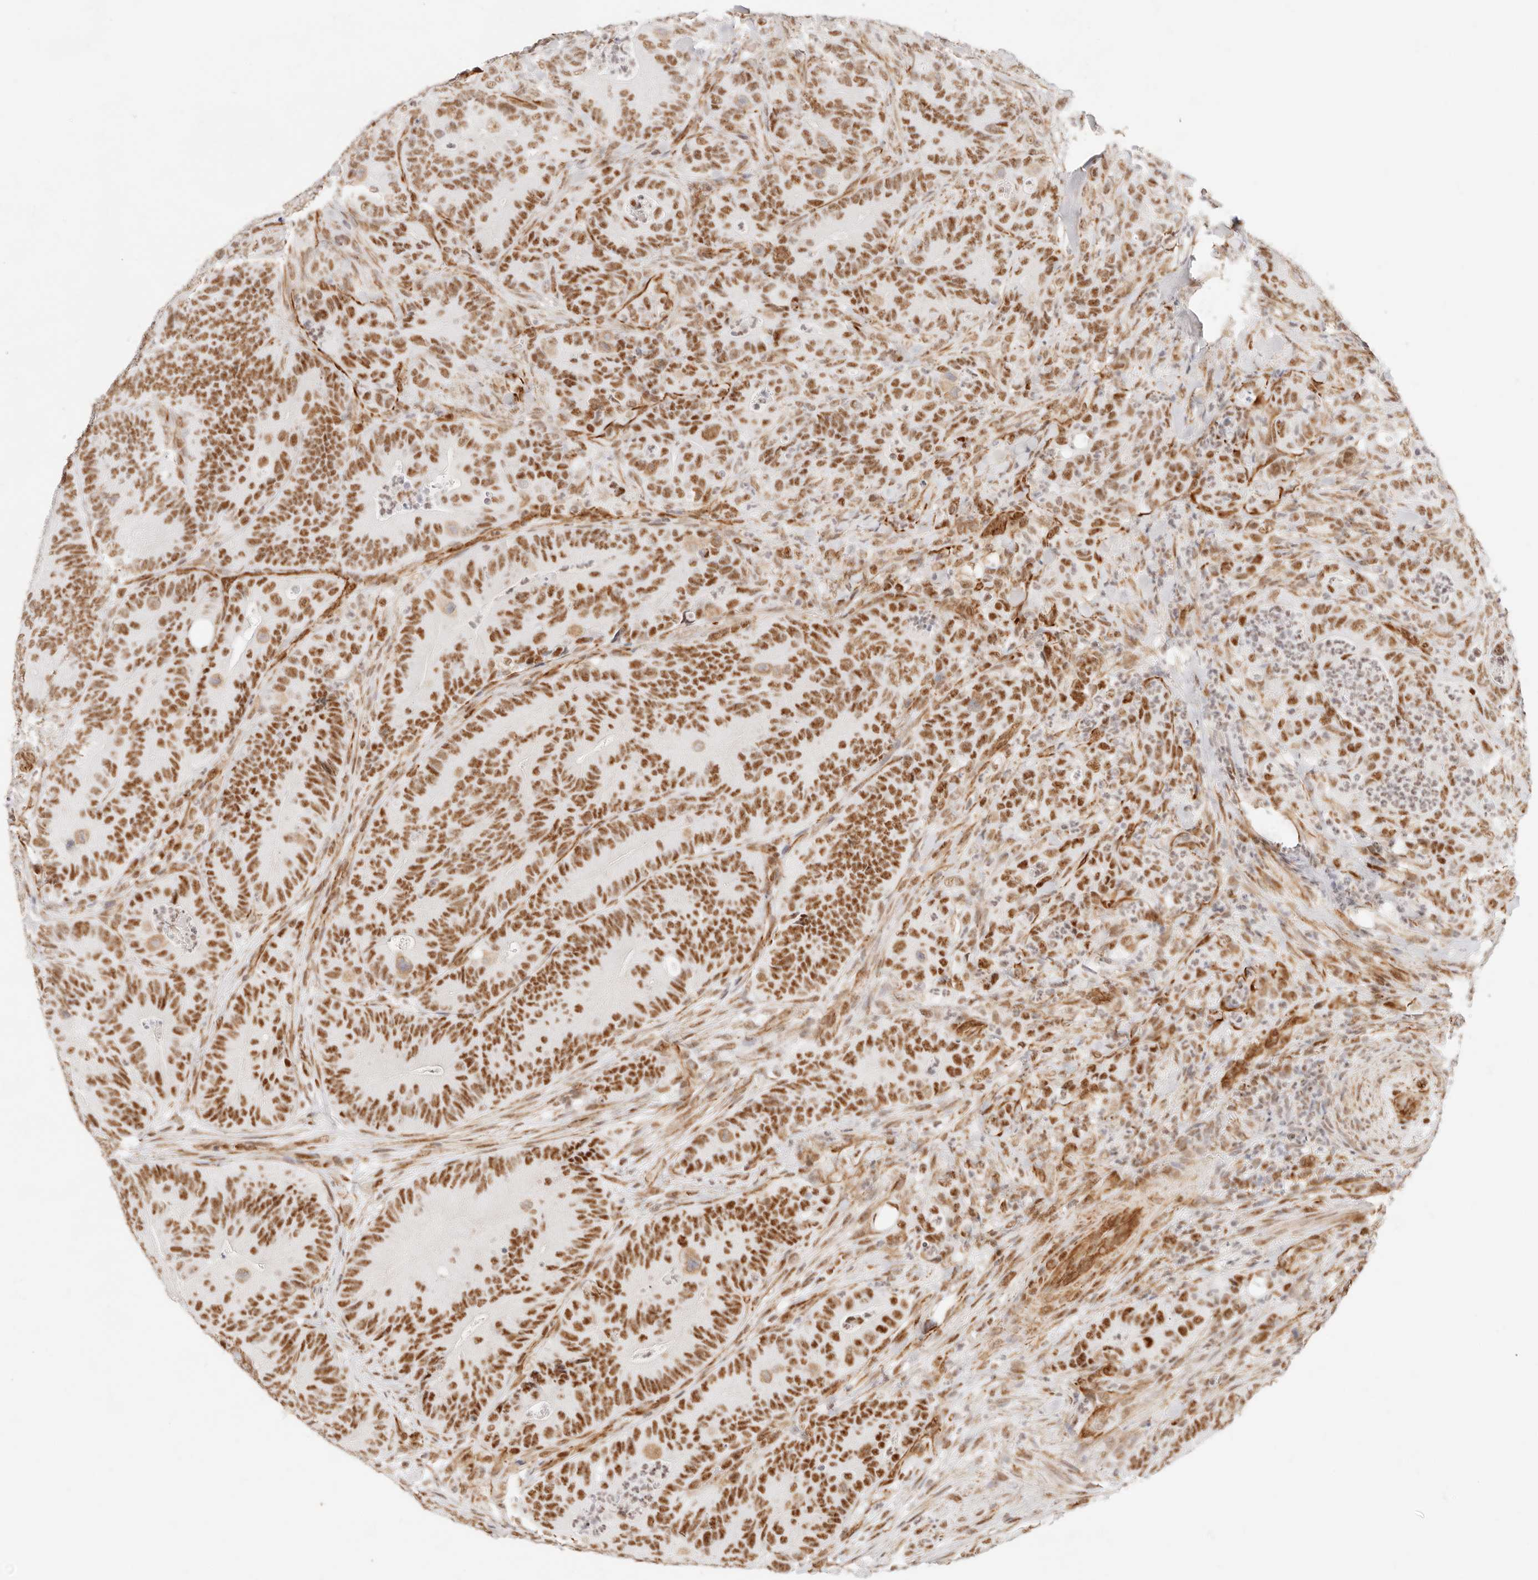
{"staining": {"intensity": "strong", "quantity": ">75%", "location": "nuclear"}, "tissue": "colorectal cancer", "cell_type": "Tumor cells", "image_type": "cancer", "snomed": [{"axis": "morphology", "description": "Normal tissue, NOS"}, {"axis": "topography", "description": "Colon"}], "caption": "Brown immunohistochemical staining in human colorectal cancer exhibits strong nuclear staining in approximately >75% of tumor cells. The protein is shown in brown color, while the nuclei are stained blue.", "gene": "ZC3H11A", "patient": {"sex": "female", "age": 82}}